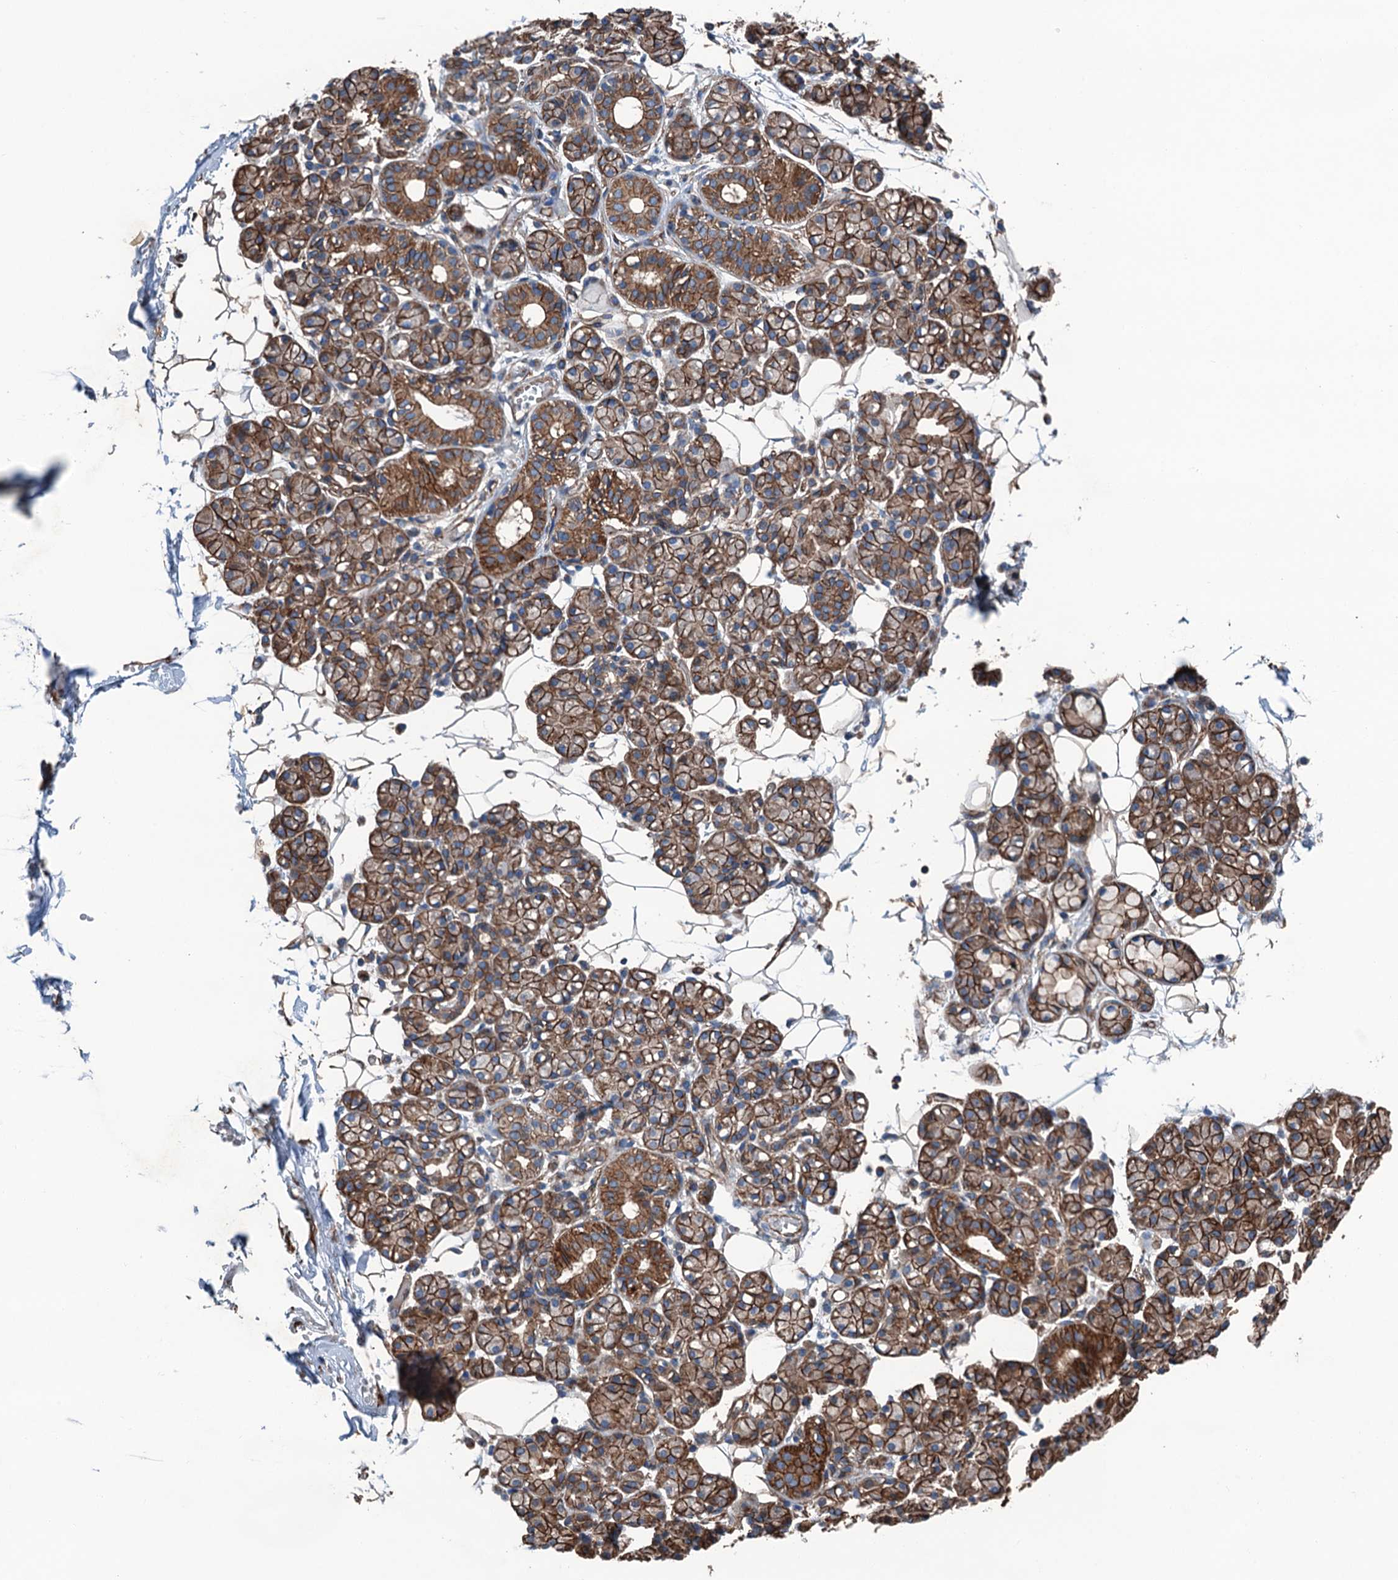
{"staining": {"intensity": "moderate", "quantity": ">75%", "location": "cytoplasmic/membranous"}, "tissue": "salivary gland", "cell_type": "Glandular cells", "image_type": "normal", "snomed": [{"axis": "morphology", "description": "Normal tissue, NOS"}, {"axis": "topography", "description": "Salivary gland"}], "caption": "Immunohistochemistry (DAB (3,3'-diaminobenzidine)) staining of benign salivary gland exhibits moderate cytoplasmic/membranous protein expression in about >75% of glandular cells.", "gene": "NMRAL1", "patient": {"sex": "male", "age": 63}}